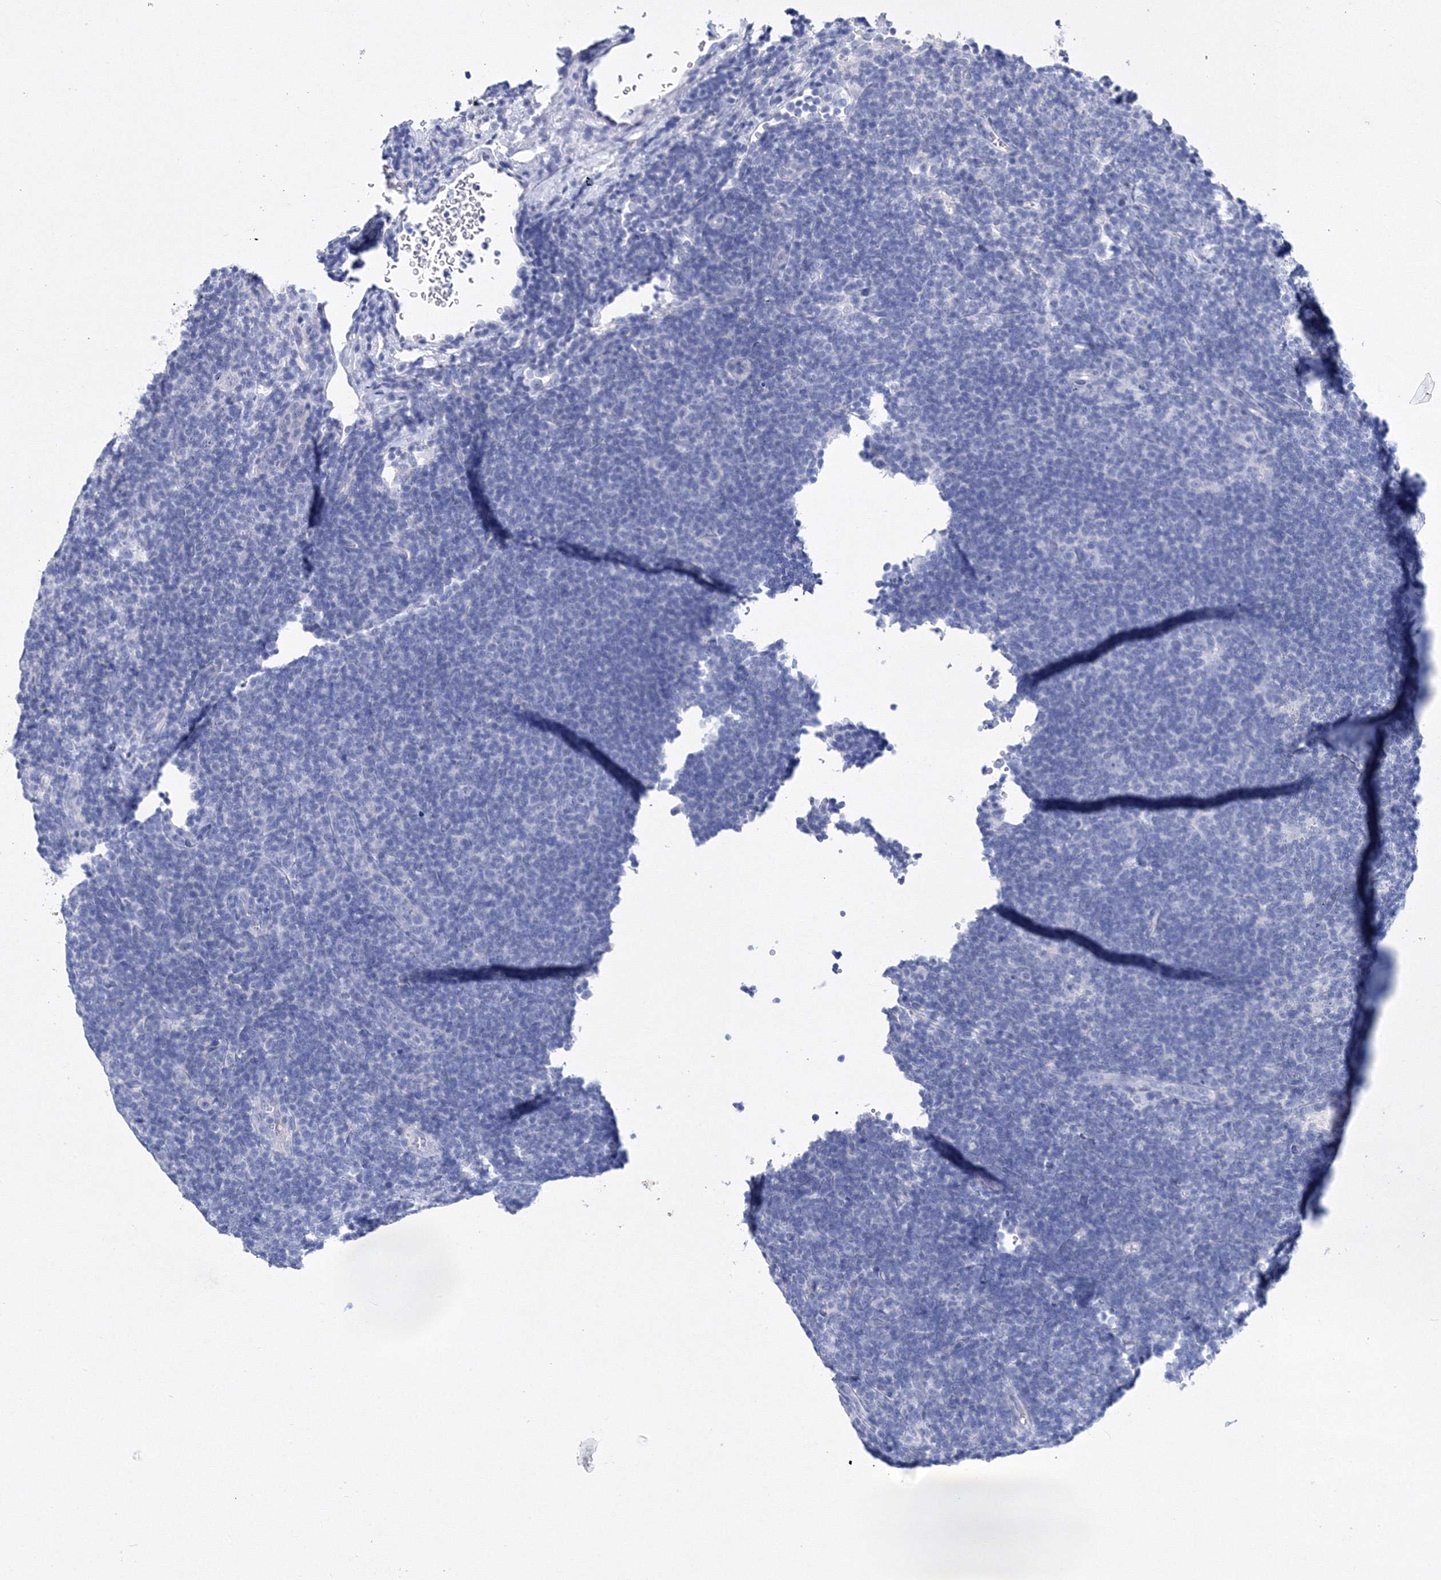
{"staining": {"intensity": "negative", "quantity": "none", "location": "none"}, "tissue": "lymphoma", "cell_type": "Tumor cells", "image_type": "cancer", "snomed": [{"axis": "morphology", "description": "Hodgkin's disease, NOS"}, {"axis": "topography", "description": "Lymph node"}], "caption": "Lymphoma stained for a protein using immunohistochemistry (IHC) displays no positivity tumor cells.", "gene": "GPN1", "patient": {"sex": "female", "age": 57}}